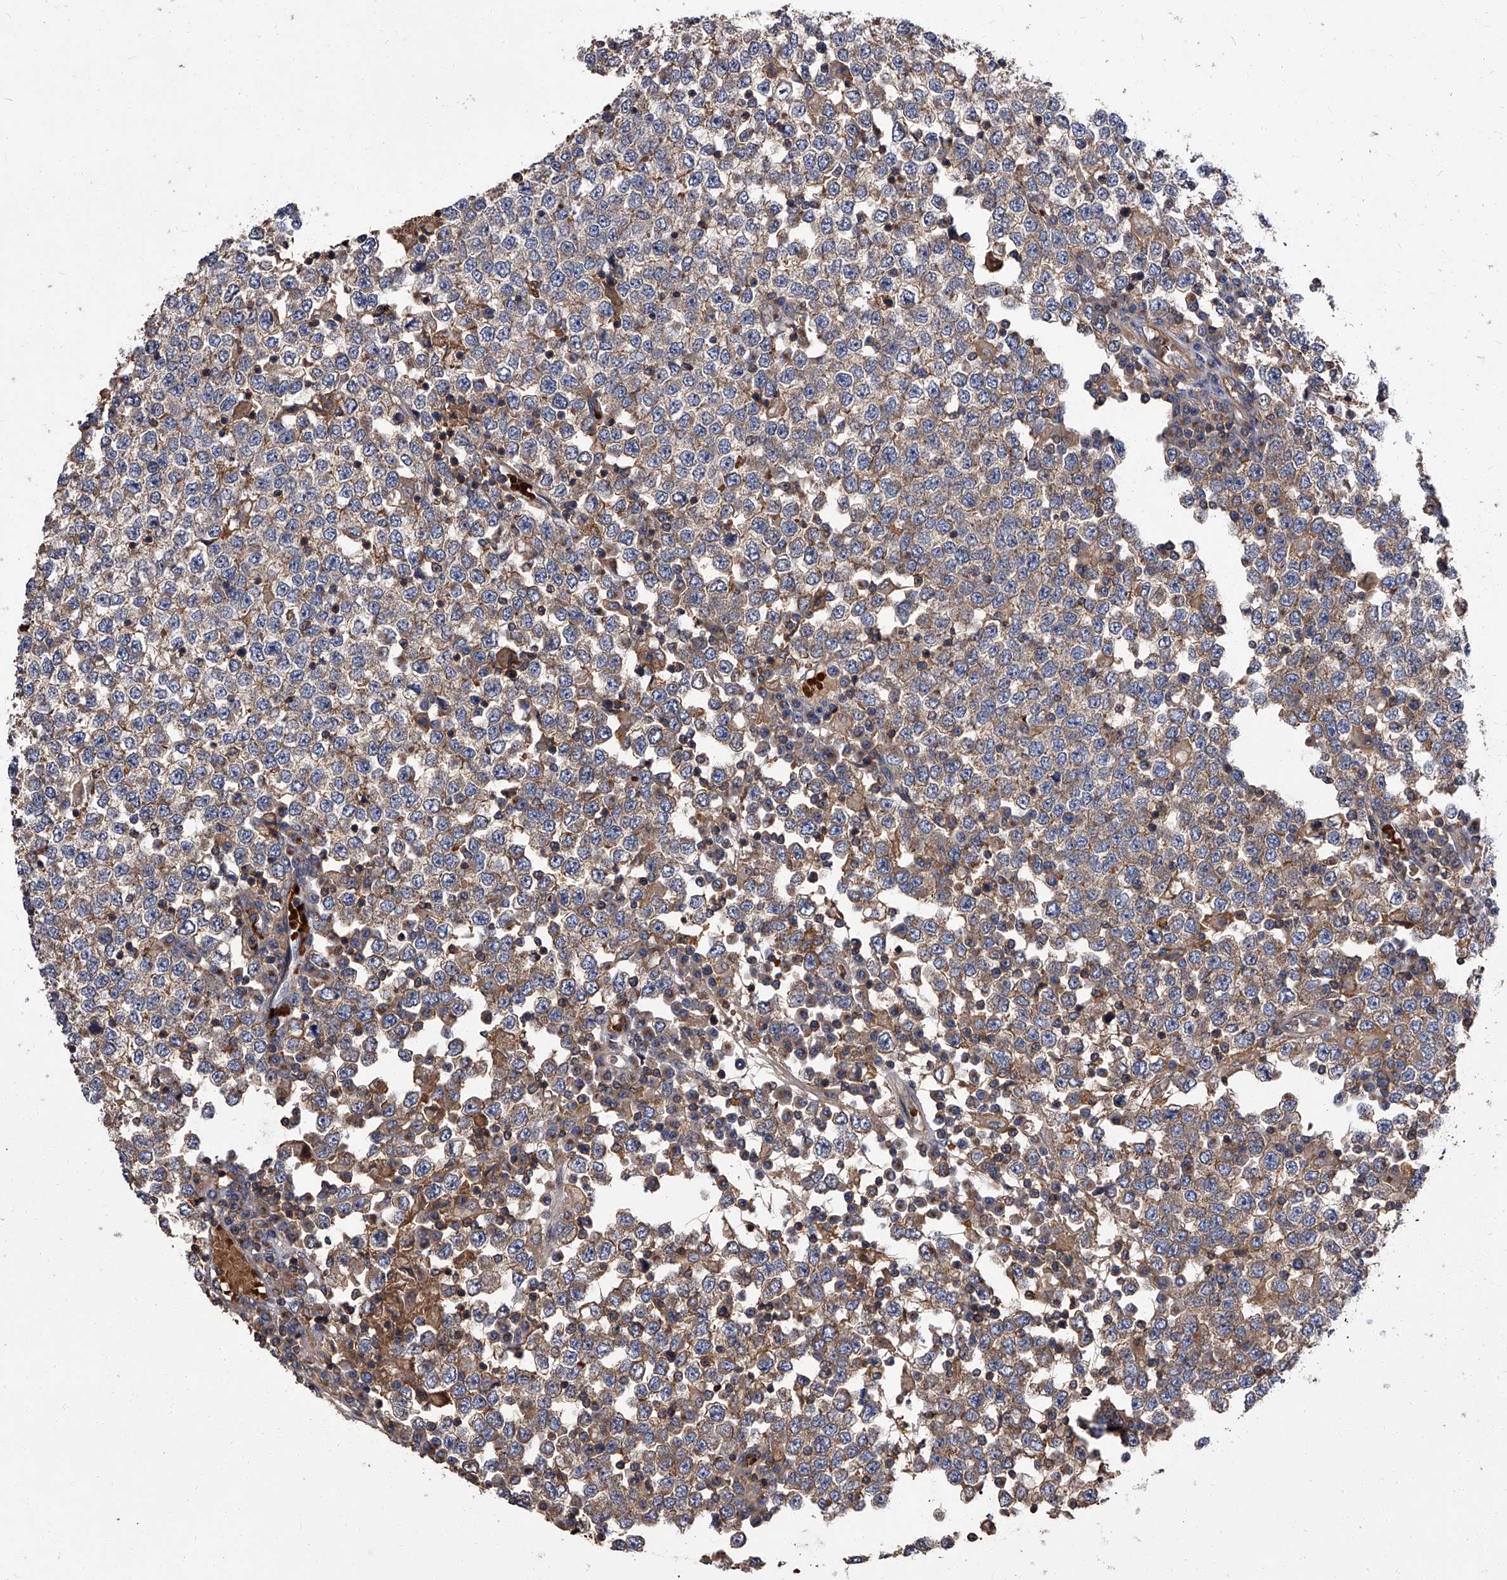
{"staining": {"intensity": "moderate", "quantity": "25%-75%", "location": "cytoplasmic/membranous"}, "tissue": "testis cancer", "cell_type": "Tumor cells", "image_type": "cancer", "snomed": [{"axis": "morphology", "description": "Seminoma, NOS"}, {"axis": "topography", "description": "Testis"}], "caption": "The image exhibits a brown stain indicating the presence of a protein in the cytoplasmic/membranous of tumor cells in testis cancer.", "gene": "STK36", "patient": {"sex": "male", "age": 65}}